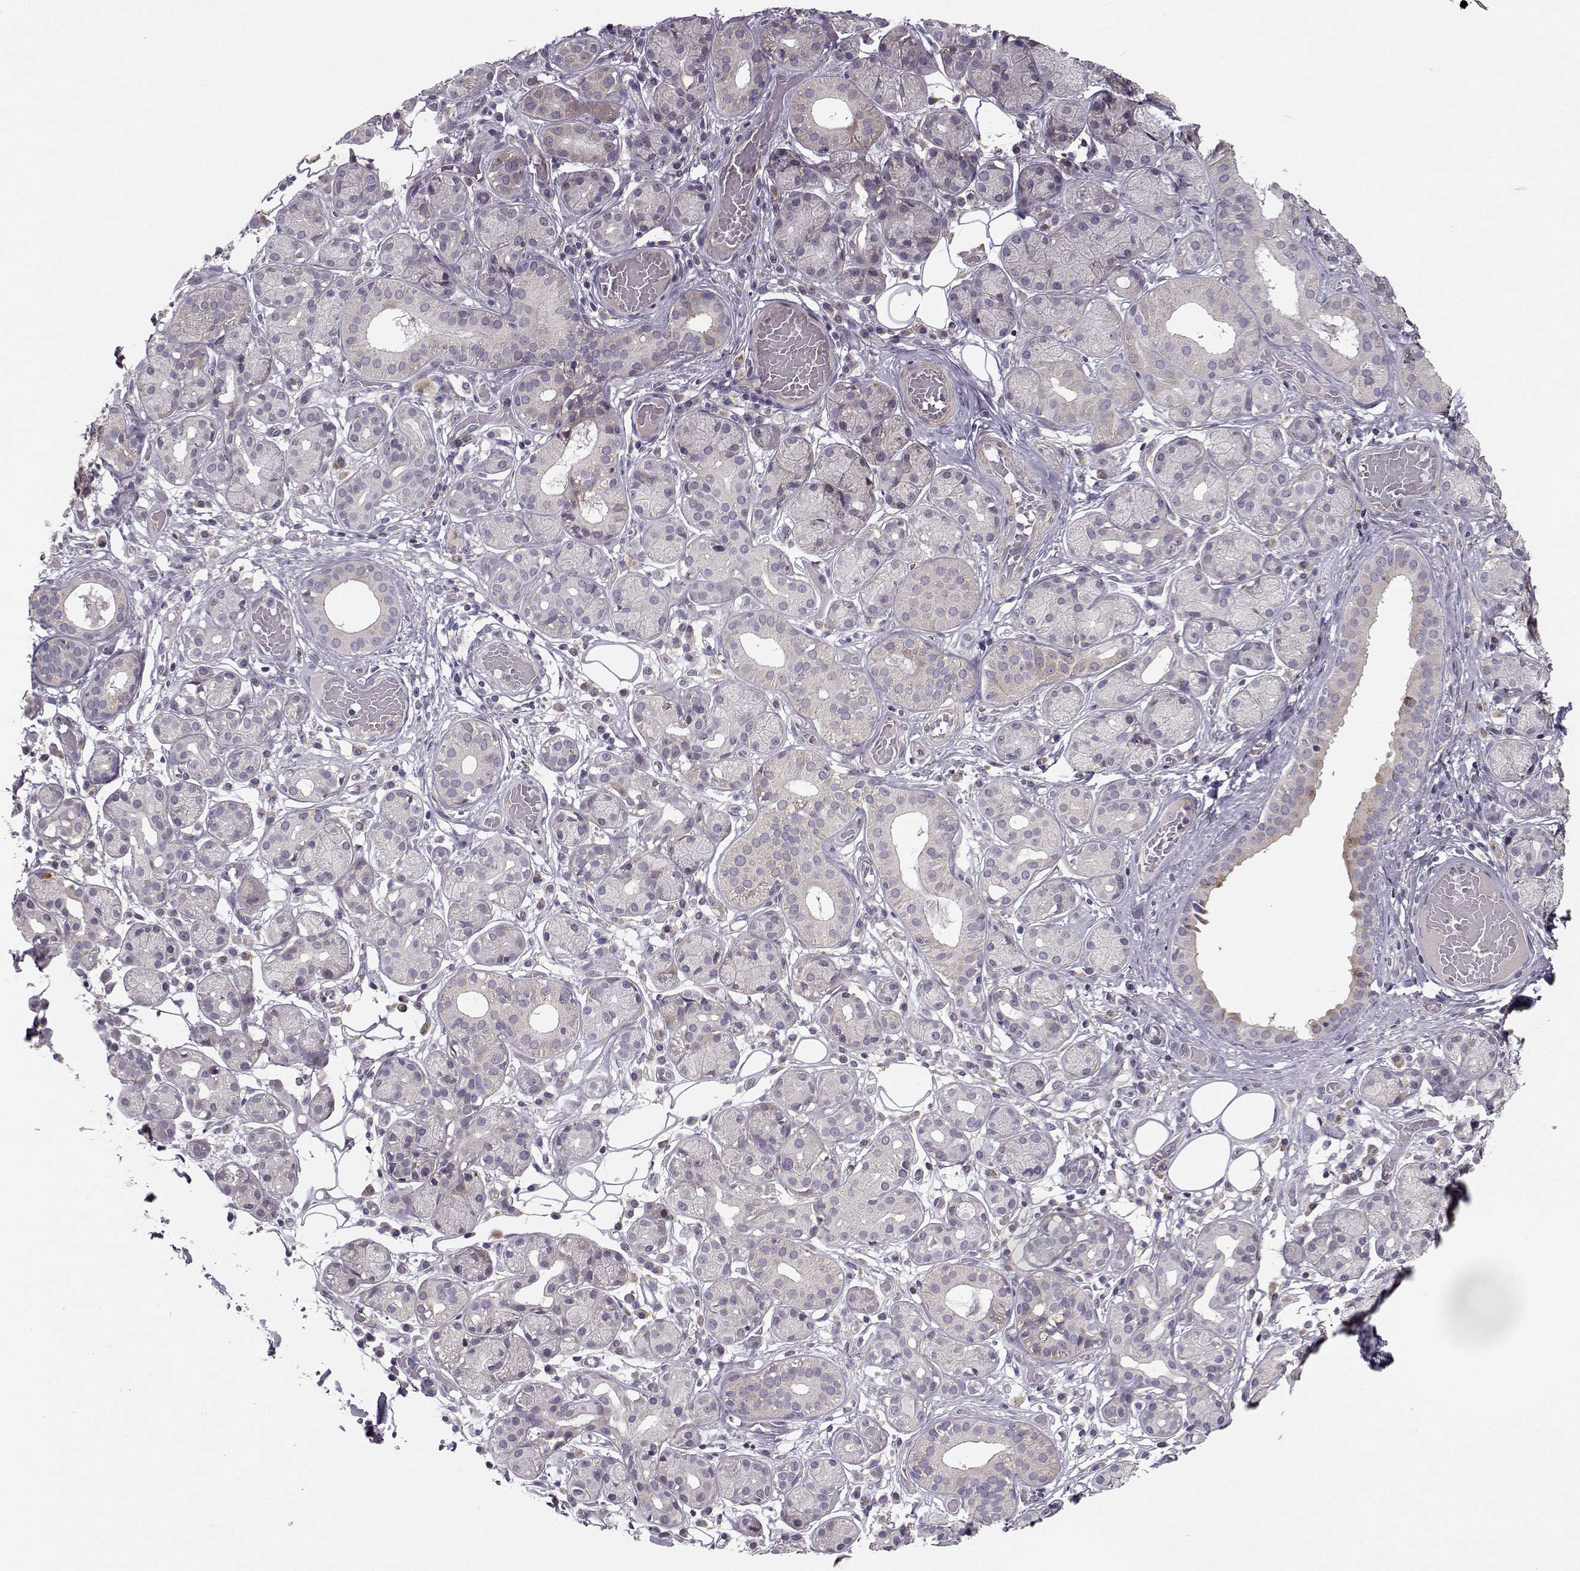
{"staining": {"intensity": "negative", "quantity": "none", "location": "none"}, "tissue": "salivary gland", "cell_type": "Glandular cells", "image_type": "normal", "snomed": [{"axis": "morphology", "description": "Normal tissue, NOS"}, {"axis": "topography", "description": "Salivary gland"}, {"axis": "topography", "description": "Peripheral nerve tissue"}], "caption": "Micrograph shows no significant protein staining in glandular cells of benign salivary gland.", "gene": "ENTPD8", "patient": {"sex": "male", "age": 71}}